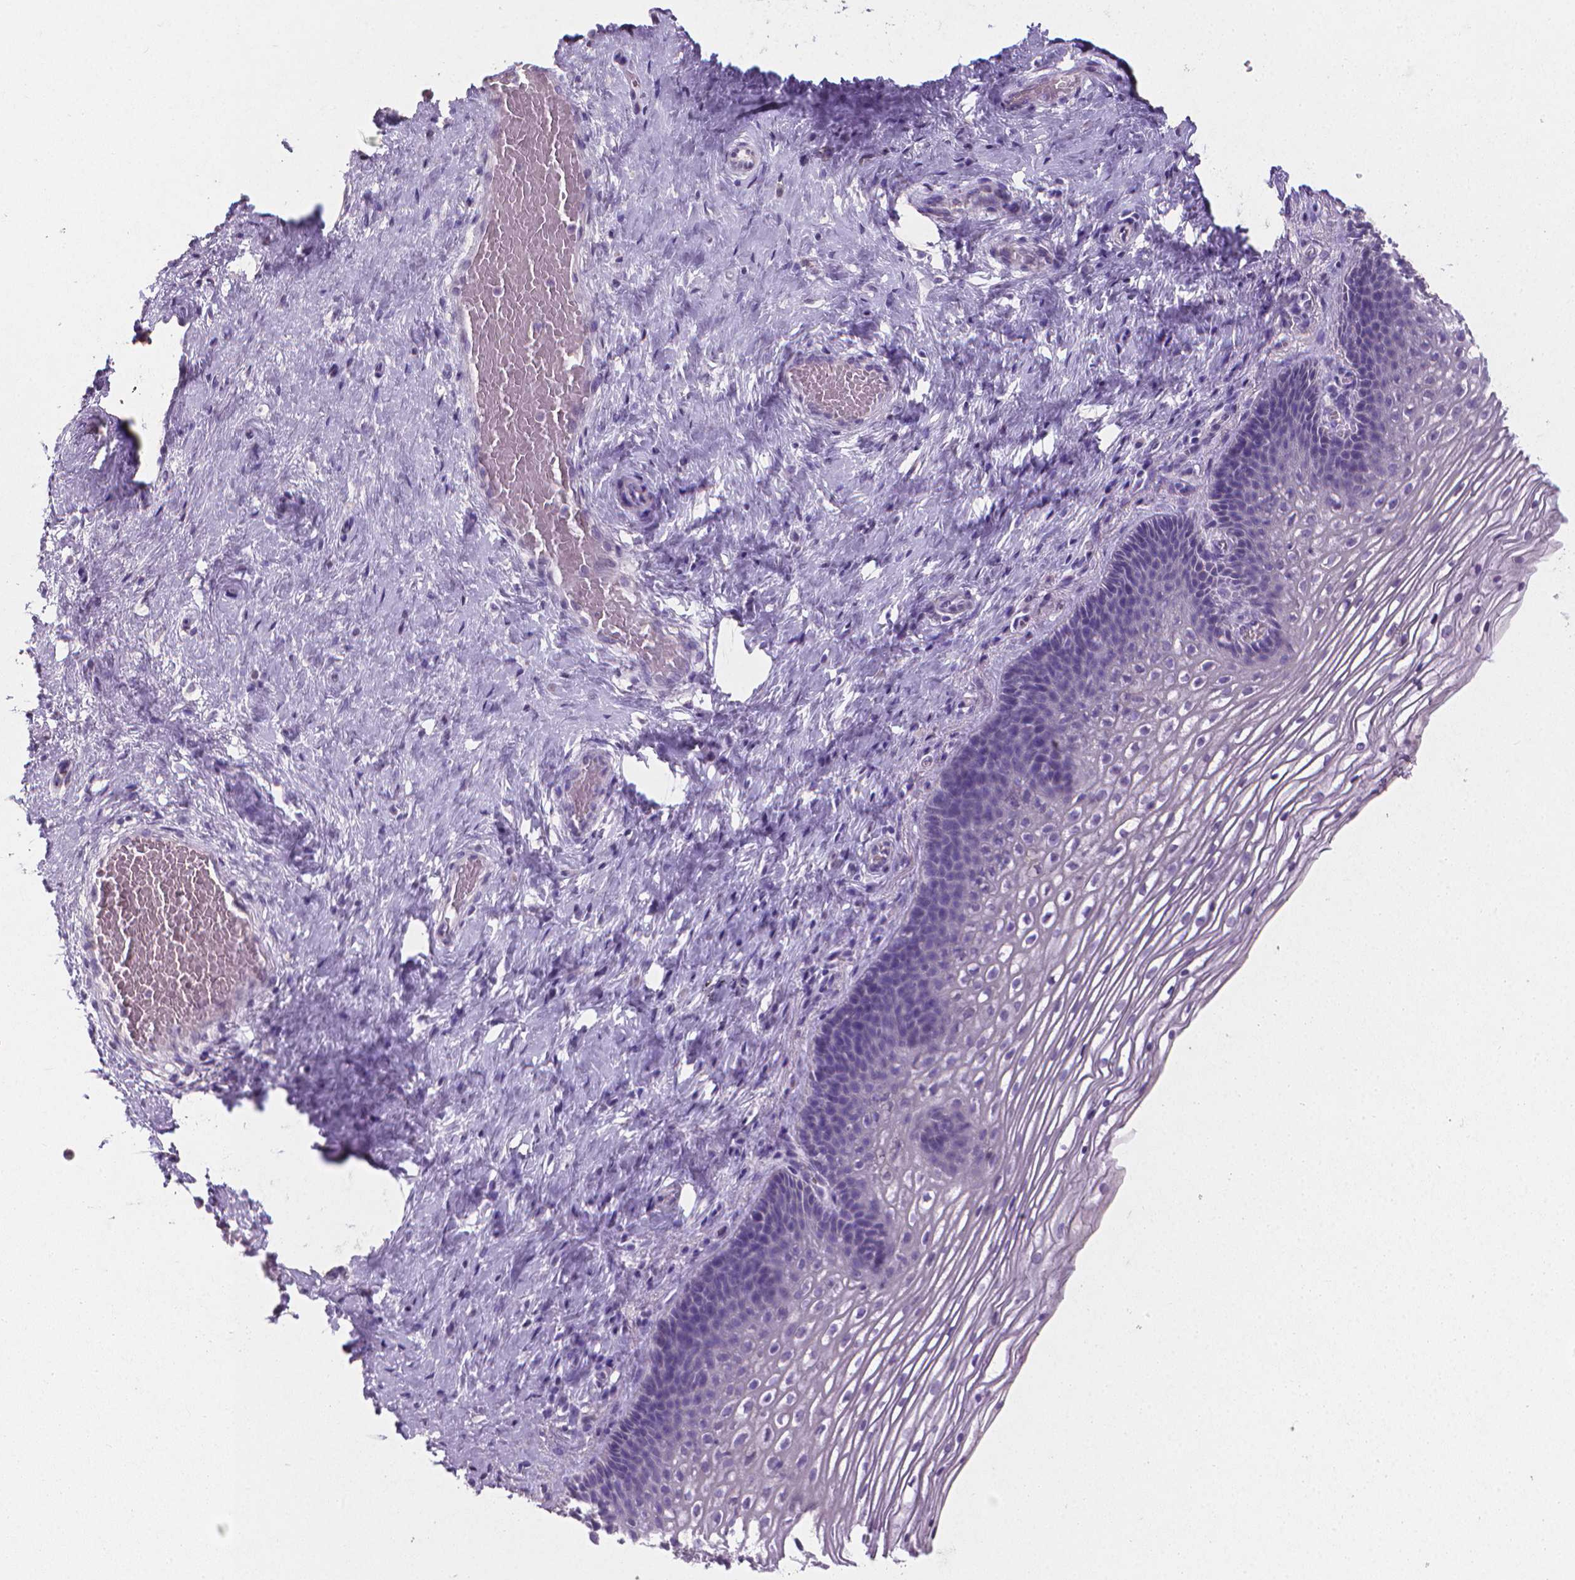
{"staining": {"intensity": "negative", "quantity": "none", "location": "none"}, "tissue": "cervix", "cell_type": "Glandular cells", "image_type": "normal", "snomed": [{"axis": "morphology", "description": "Normal tissue, NOS"}, {"axis": "topography", "description": "Cervix"}], "caption": "The image exhibits no staining of glandular cells in unremarkable cervix. (DAB (3,3'-diaminobenzidine) IHC, high magnification).", "gene": "XPNPEP2", "patient": {"sex": "female", "age": 34}}